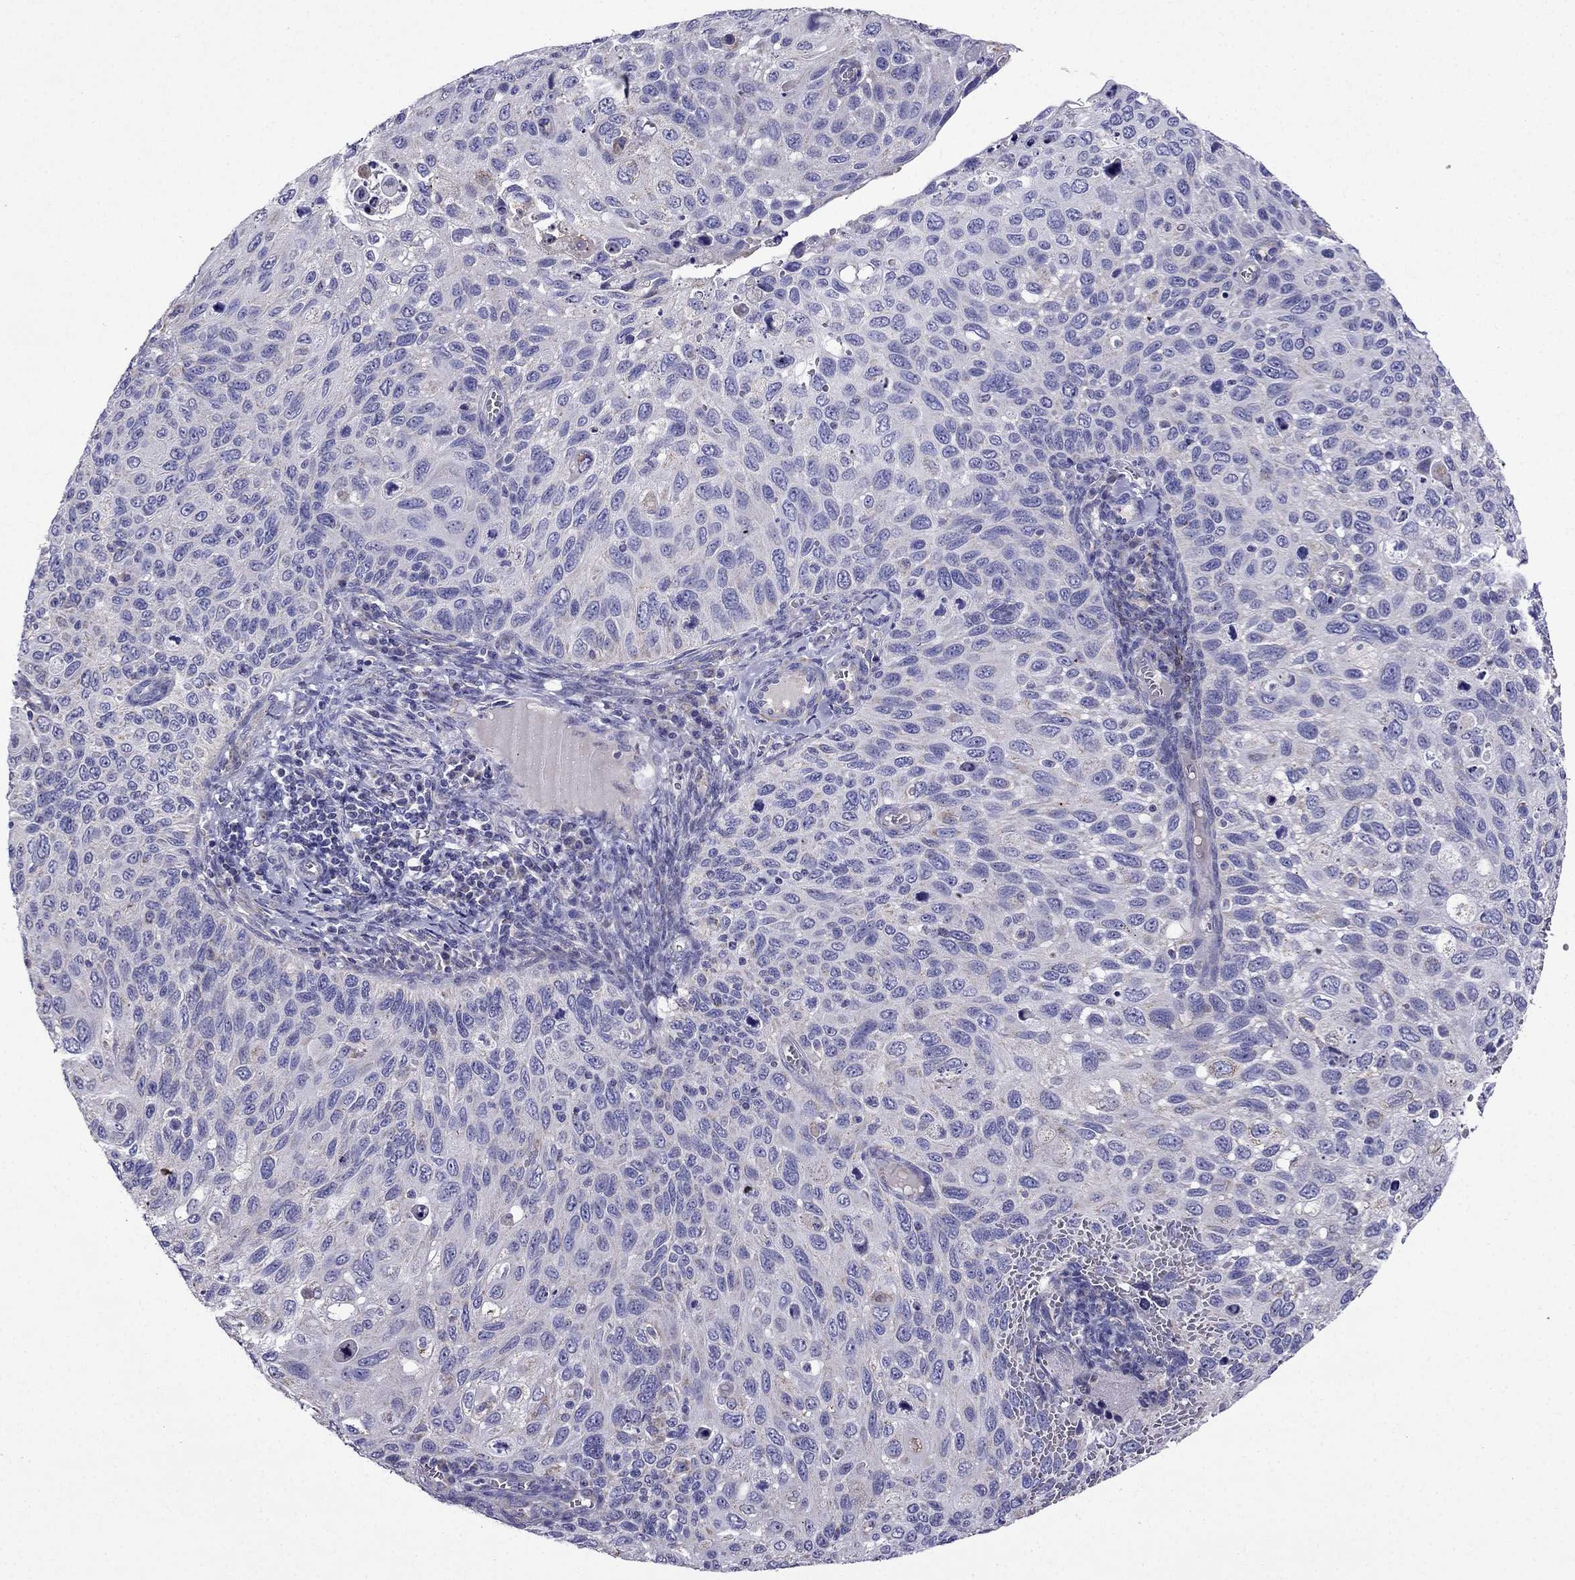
{"staining": {"intensity": "negative", "quantity": "none", "location": "none"}, "tissue": "cervical cancer", "cell_type": "Tumor cells", "image_type": "cancer", "snomed": [{"axis": "morphology", "description": "Squamous cell carcinoma, NOS"}, {"axis": "topography", "description": "Cervix"}], "caption": "Immunohistochemical staining of human cervical cancer reveals no significant positivity in tumor cells.", "gene": "DSC1", "patient": {"sex": "female", "age": 70}}